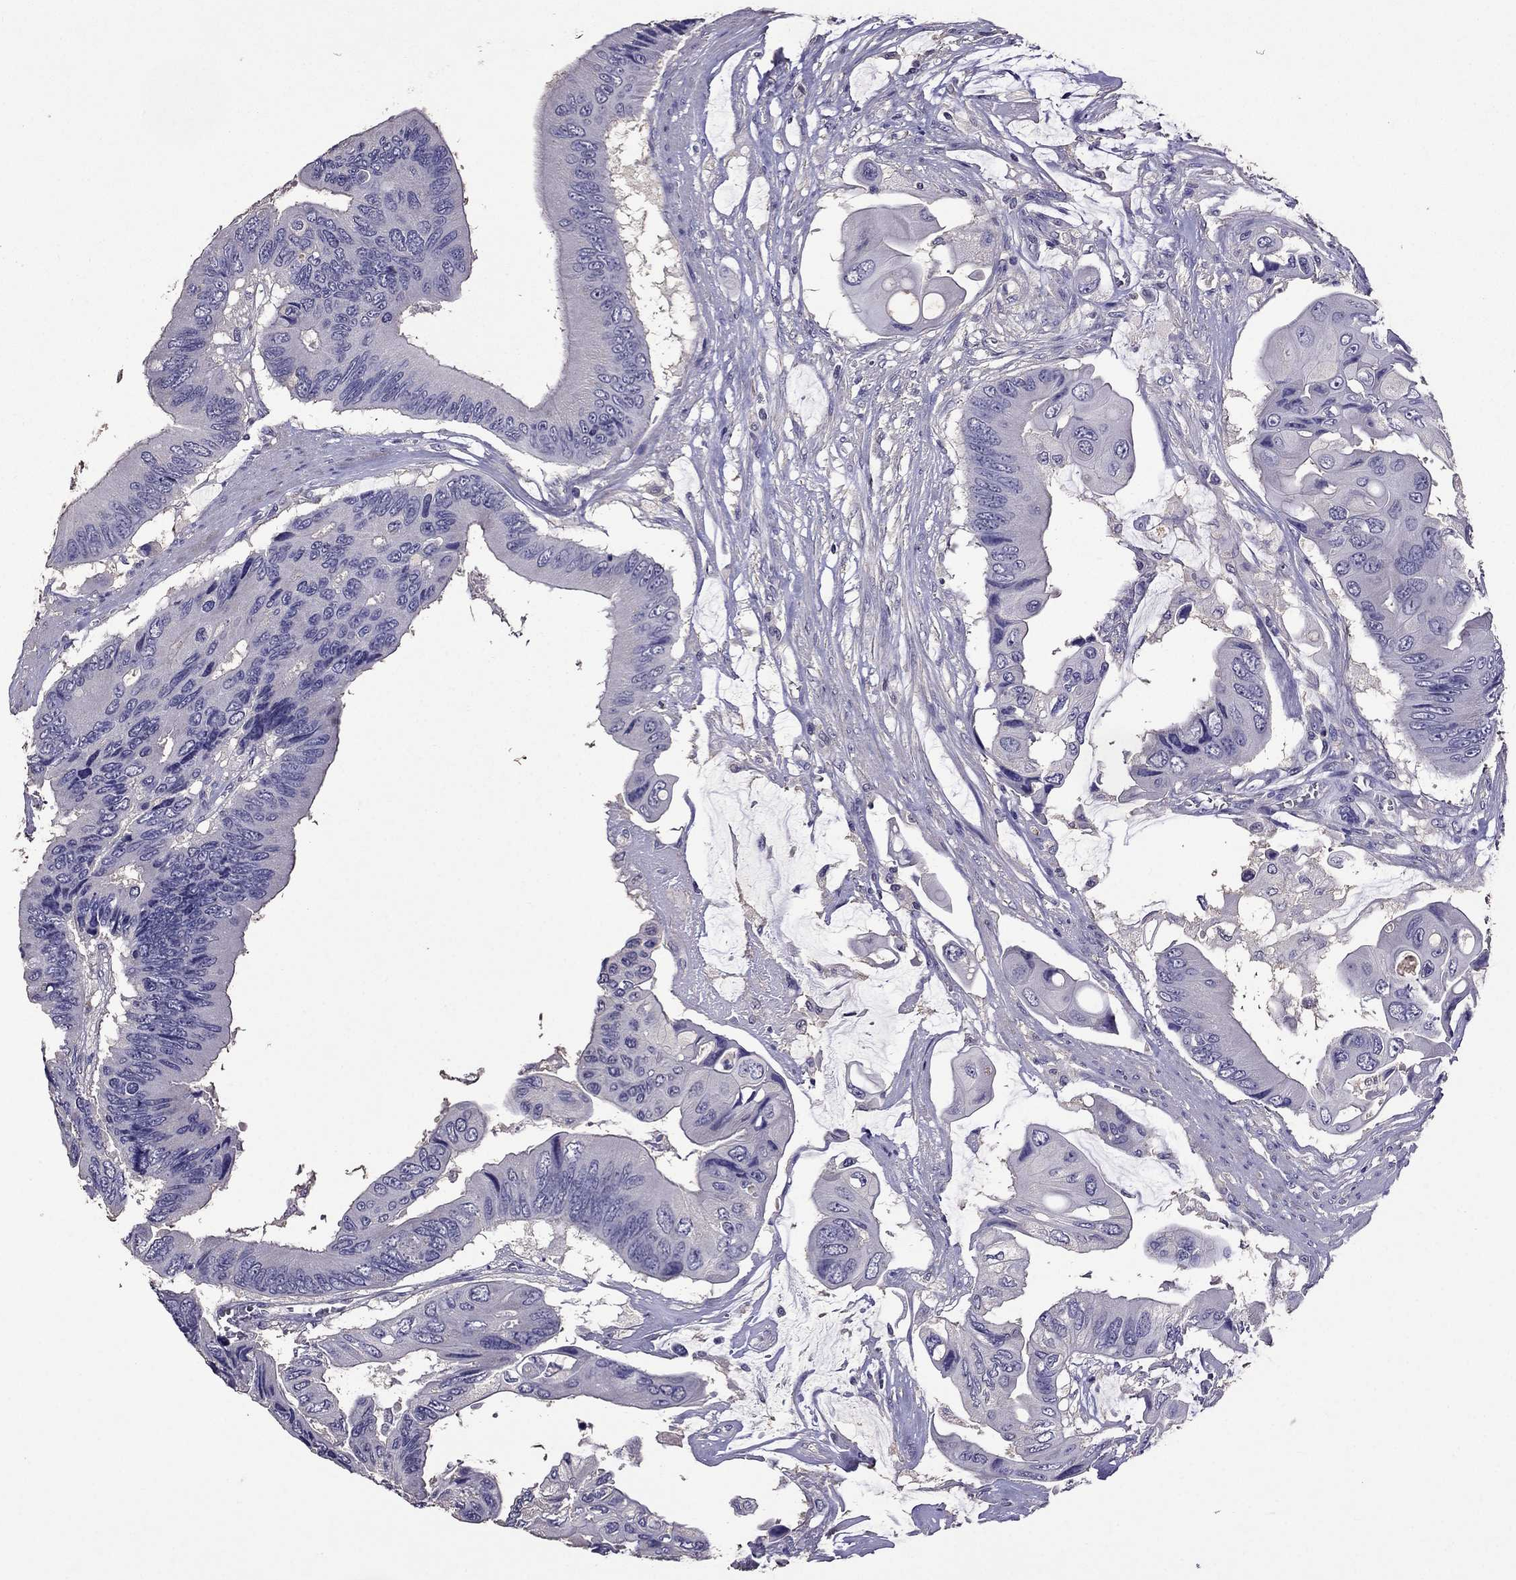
{"staining": {"intensity": "negative", "quantity": "none", "location": "none"}, "tissue": "colorectal cancer", "cell_type": "Tumor cells", "image_type": "cancer", "snomed": [{"axis": "morphology", "description": "Adenocarcinoma, NOS"}, {"axis": "topography", "description": "Rectum"}], "caption": "DAB immunohistochemical staining of colorectal cancer shows no significant staining in tumor cells.", "gene": "NKX3-1", "patient": {"sex": "male", "age": 63}}